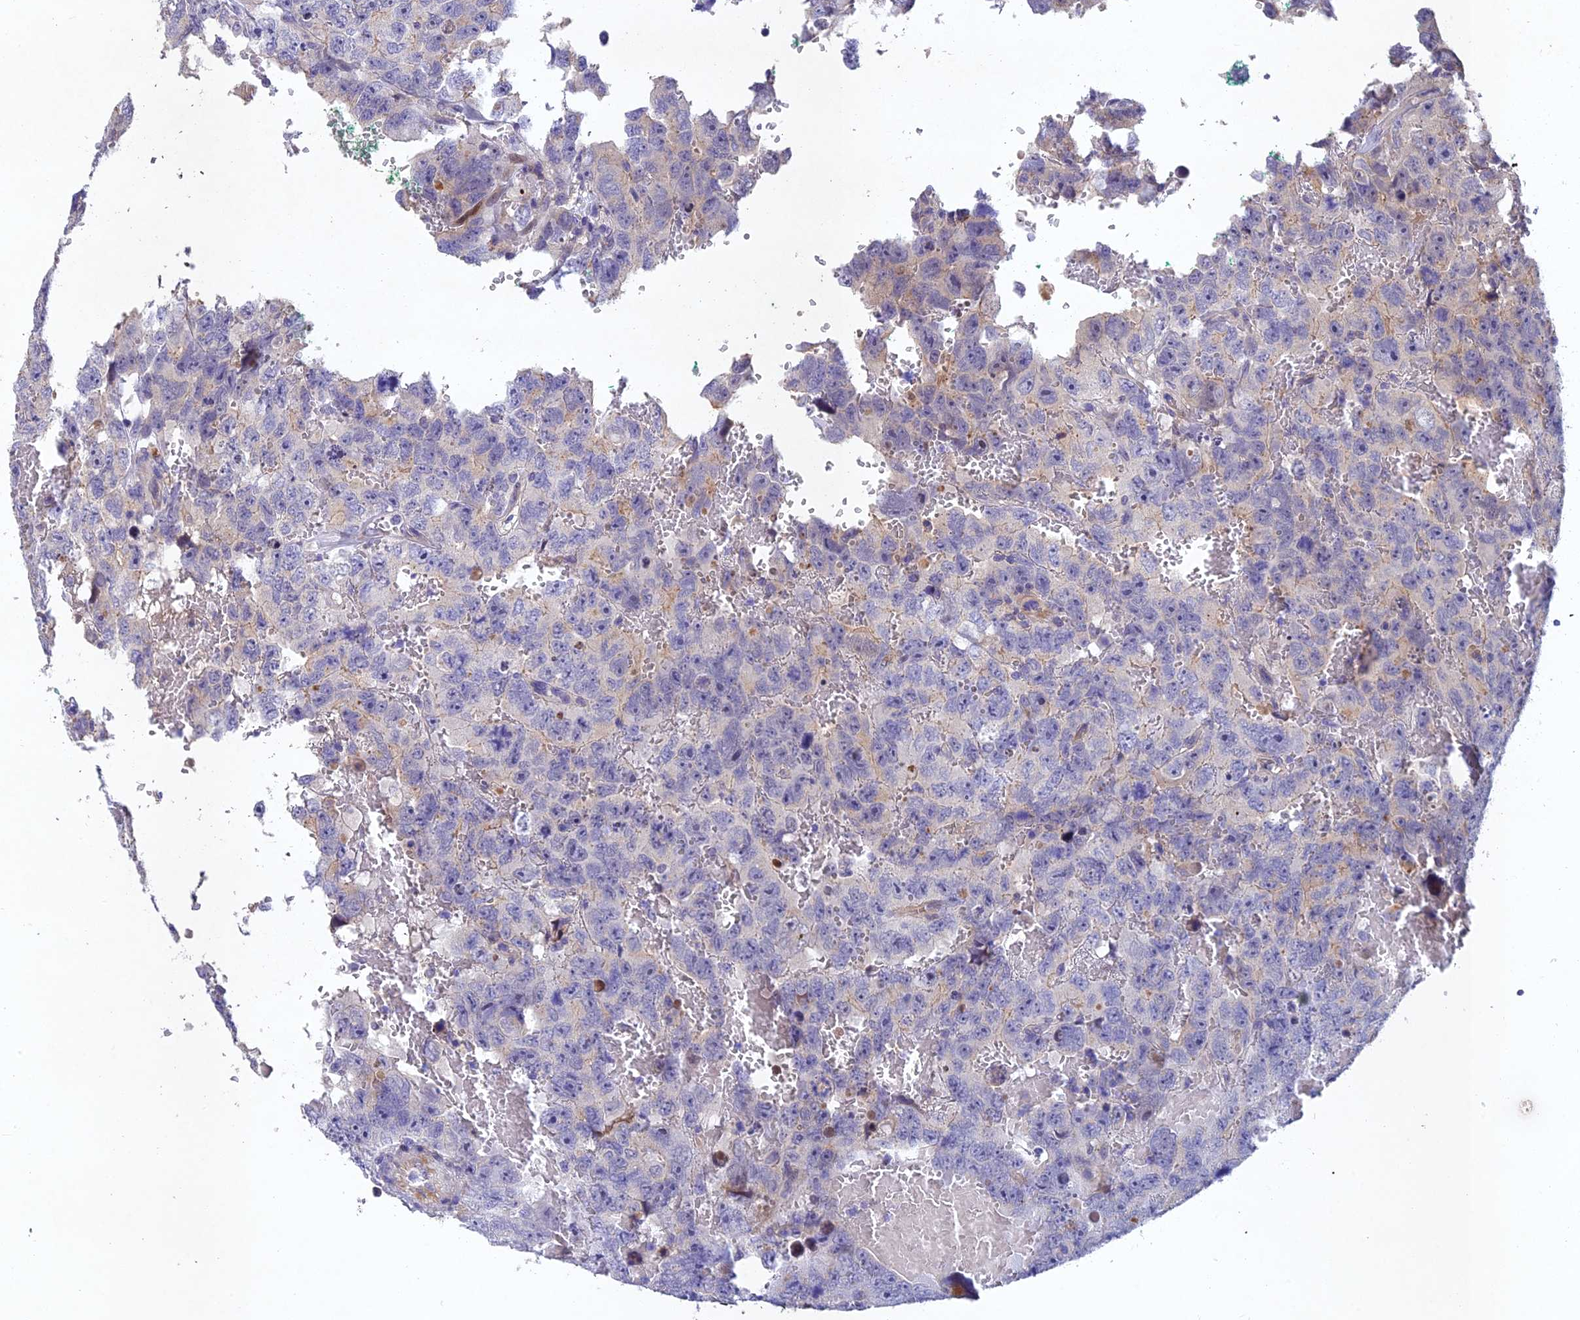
{"staining": {"intensity": "negative", "quantity": "none", "location": "none"}, "tissue": "testis cancer", "cell_type": "Tumor cells", "image_type": "cancer", "snomed": [{"axis": "morphology", "description": "Carcinoma, Embryonal, NOS"}, {"axis": "topography", "description": "Testis"}], "caption": "Protein analysis of testis cancer reveals no significant positivity in tumor cells. (Brightfield microscopy of DAB immunohistochemistry (IHC) at high magnification).", "gene": "NSMCE1", "patient": {"sex": "male", "age": 45}}